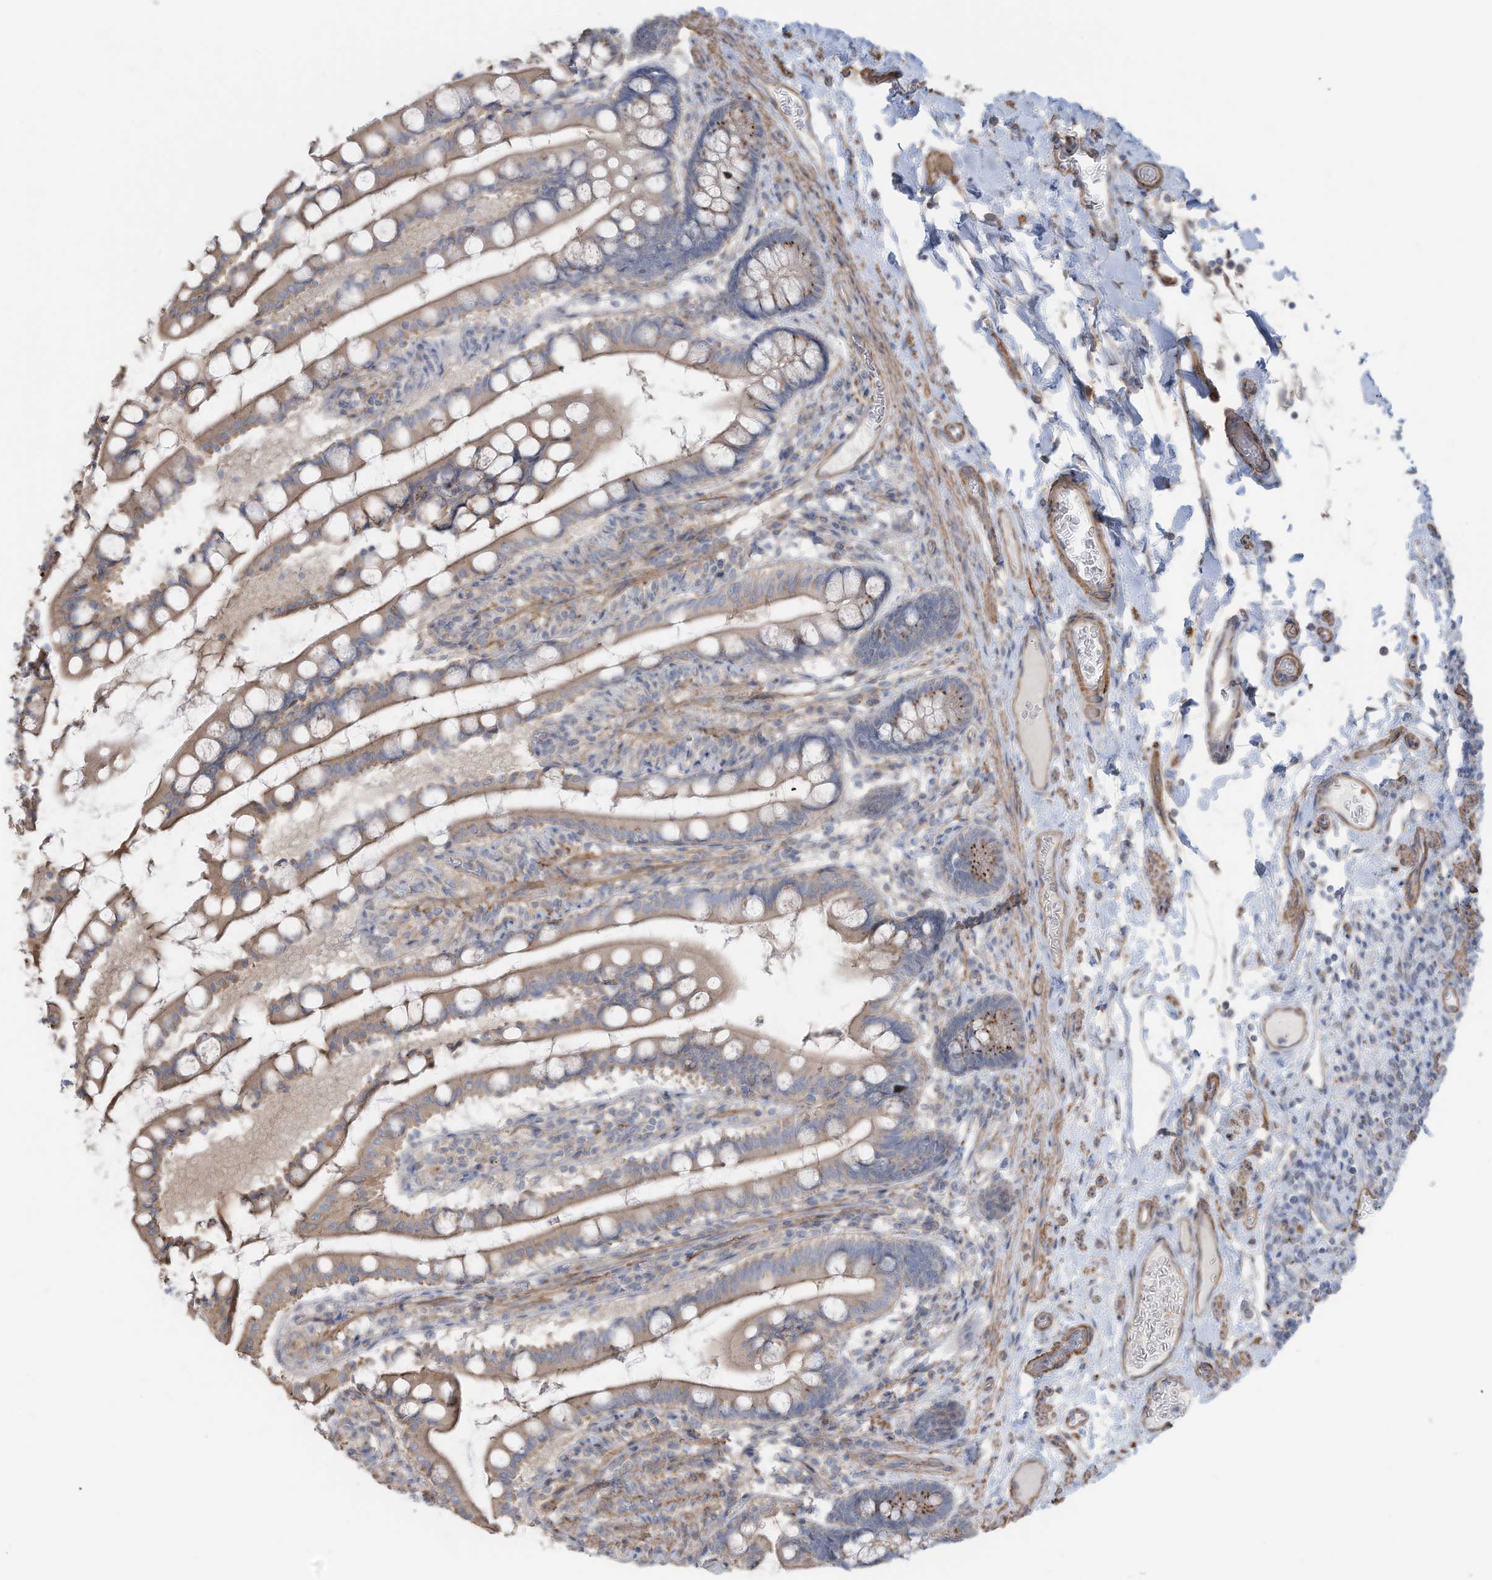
{"staining": {"intensity": "negative", "quantity": "none", "location": "none"}, "tissue": "small intestine", "cell_type": "Glandular cells", "image_type": "normal", "snomed": [{"axis": "morphology", "description": "Normal tissue, NOS"}, {"axis": "topography", "description": "Small intestine"}], "caption": "Immunohistochemistry of unremarkable human small intestine exhibits no staining in glandular cells.", "gene": "SLC17A7", "patient": {"sex": "male", "age": 52}}